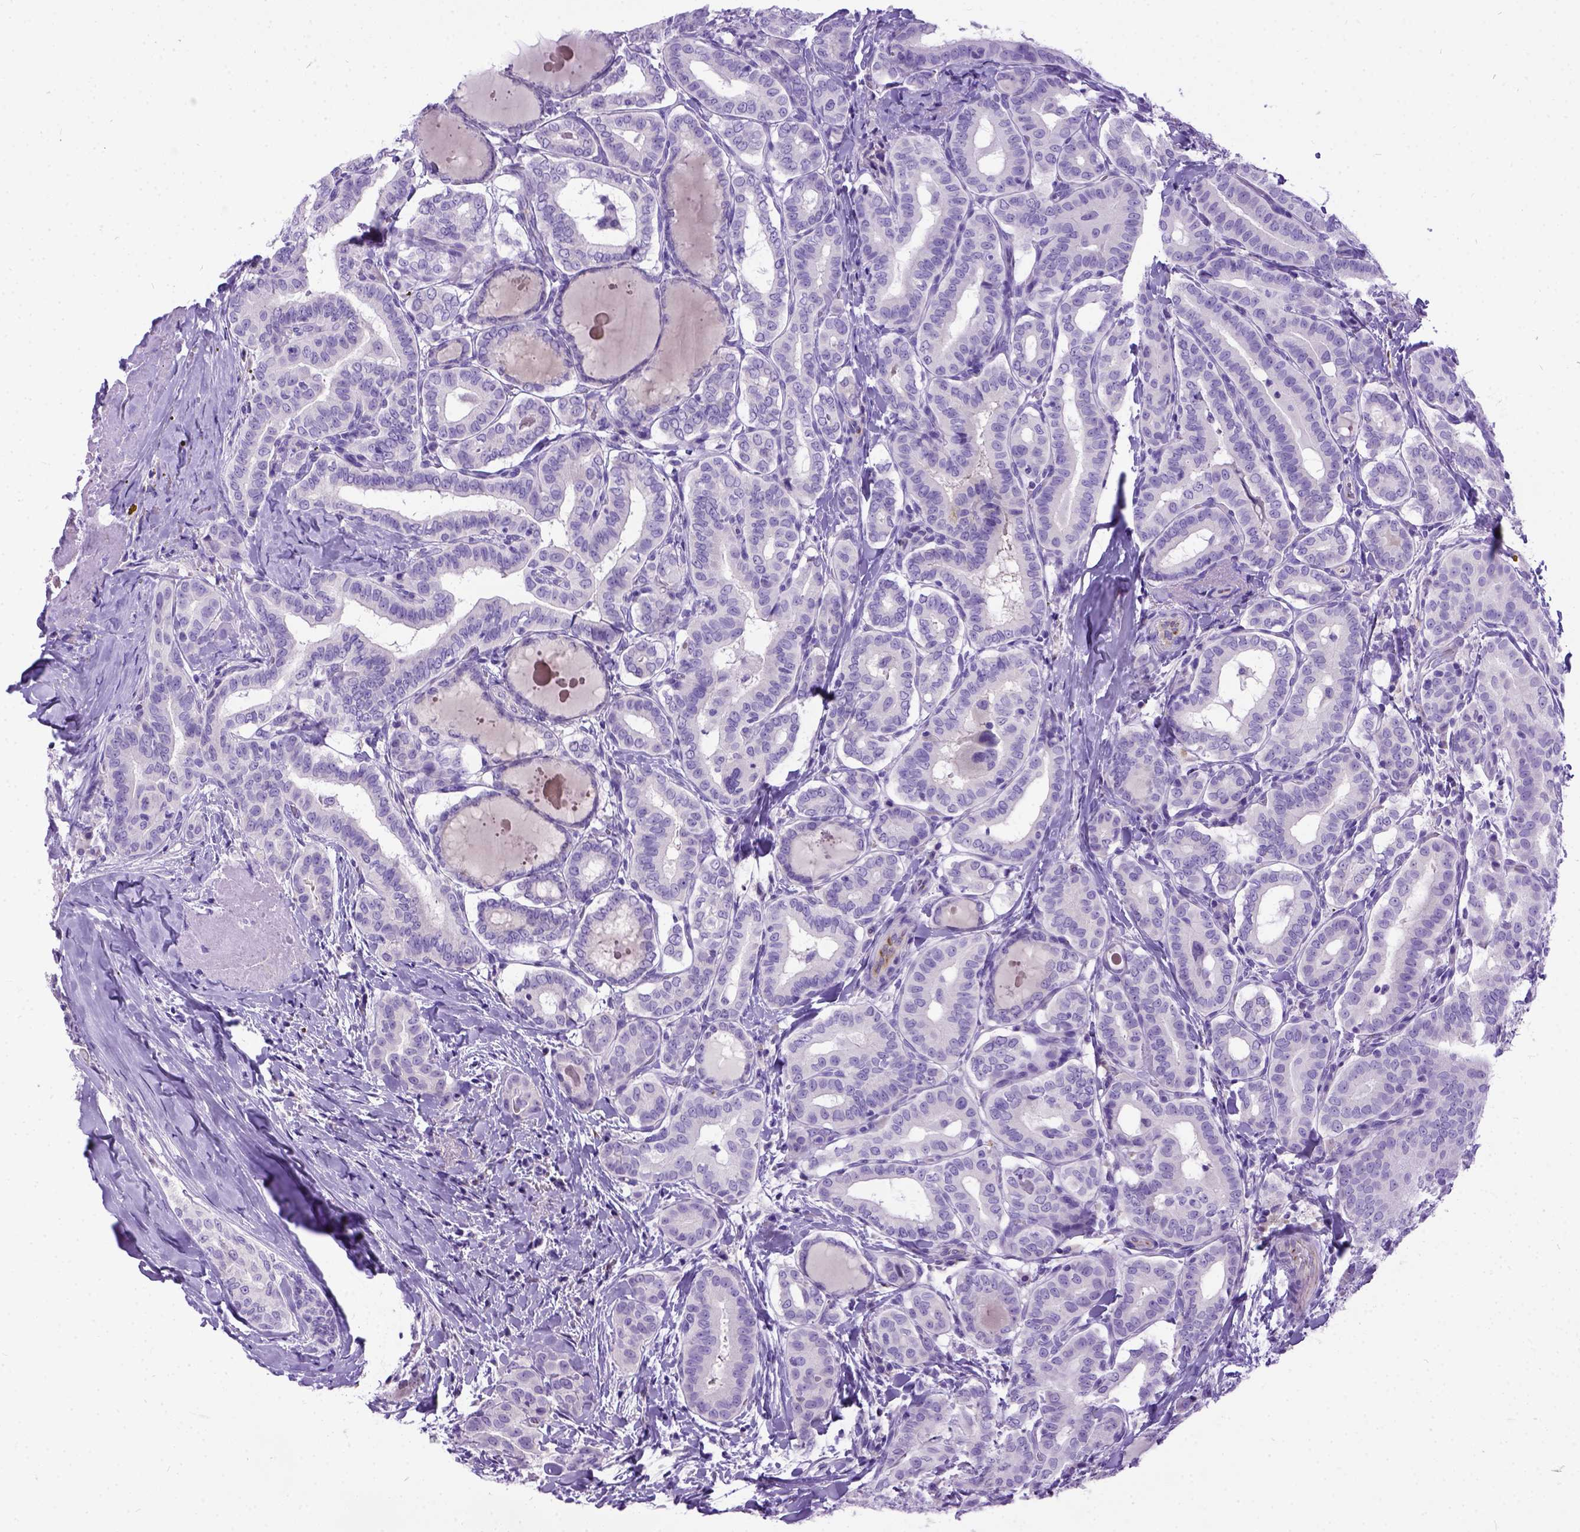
{"staining": {"intensity": "negative", "quantity": "none", "location": "none"}, "tissue": "thyroid cancer", "cell_type": "Tumor cells", "image_type": "cancer", "snomed": [{"axis": "morphology", "description": "Papillary adenocarcinoma, NOS"}, {"axis": "morphology", "description": "Papillary adenoma metastatic"}, {"axis": "topography", "description": "Thyroid gland"}], "caption": "Micrograph shows no protein positivity in tumor cells of thyroid cancer tissue.", "gene": "IGF2", "patient": {"sex": "female", "age": 50}}